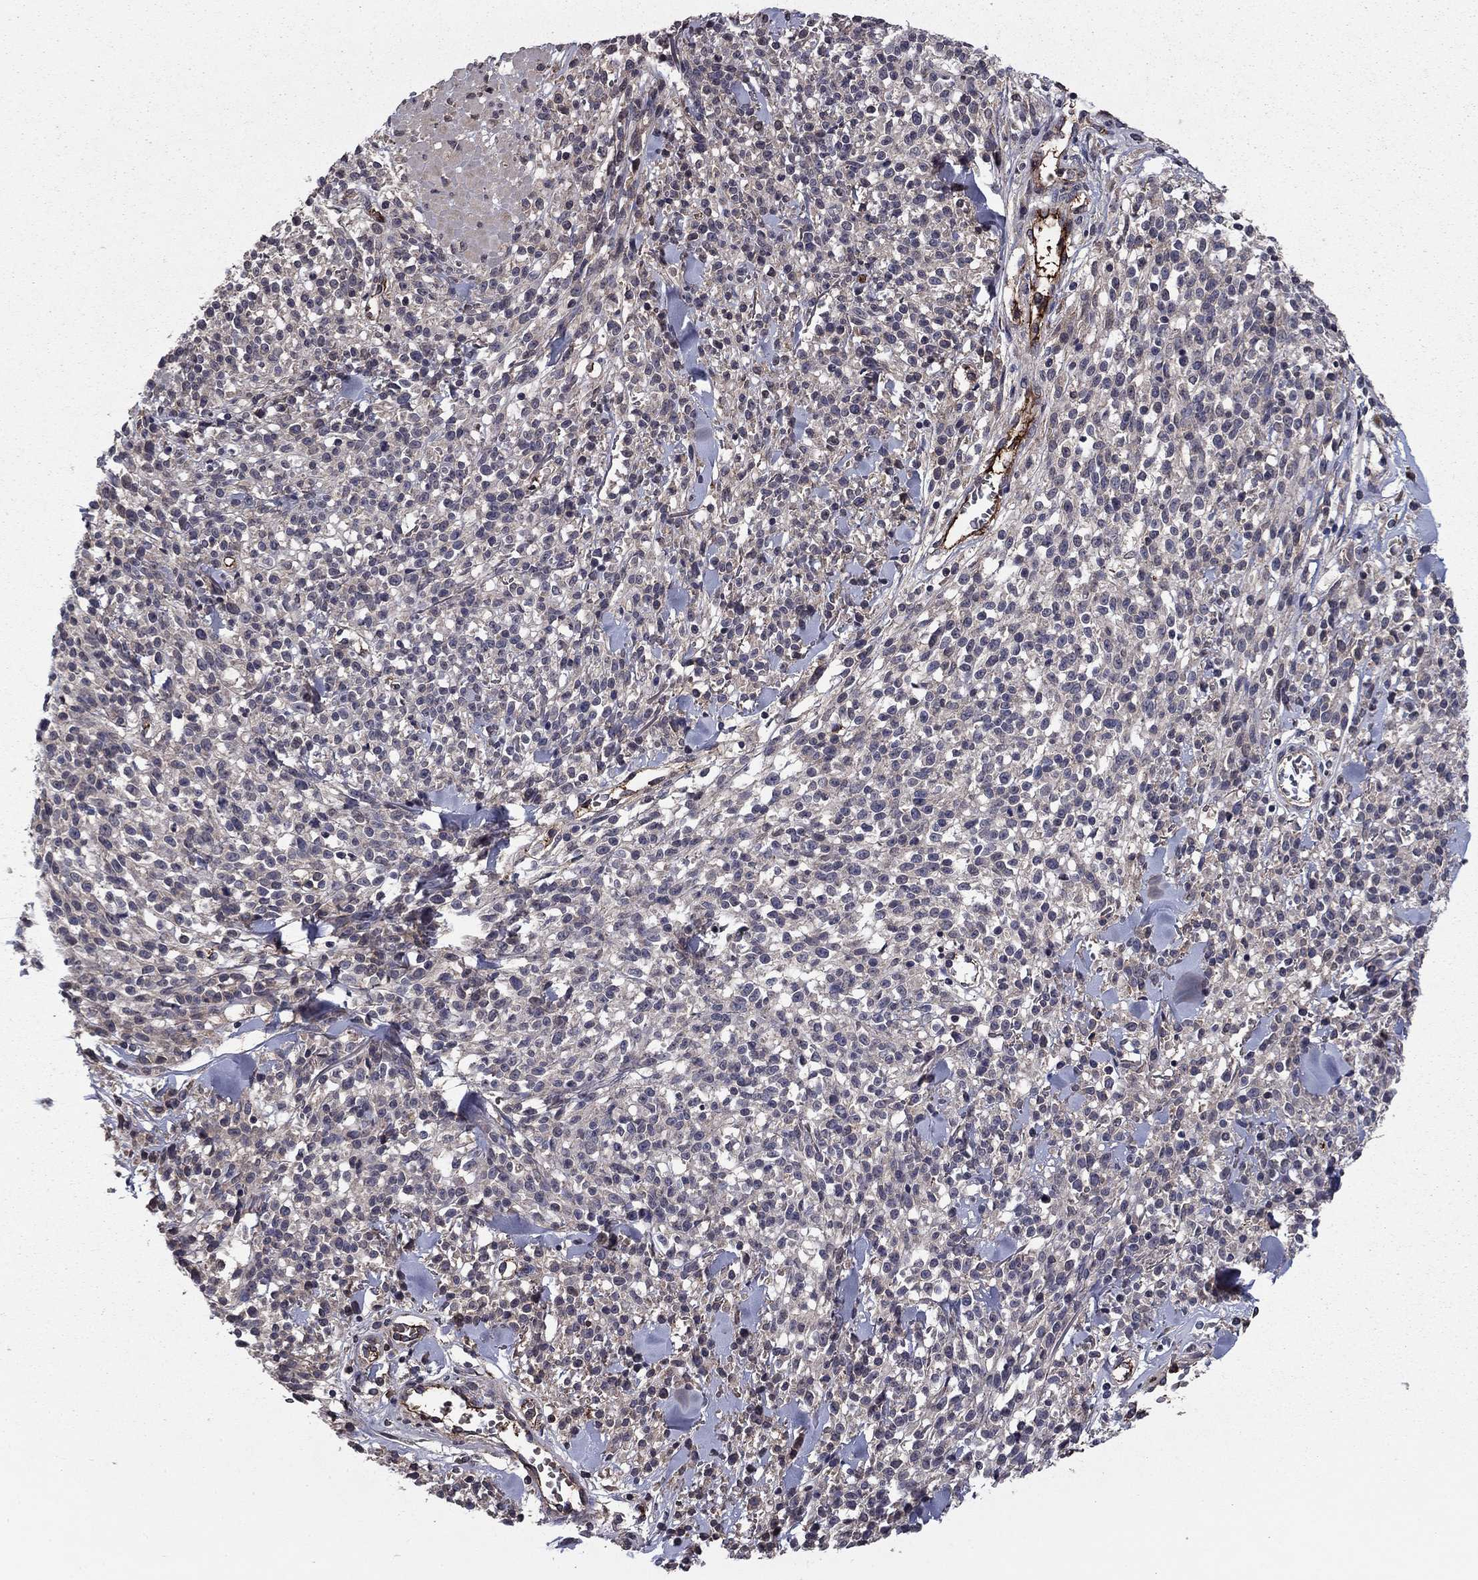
{"staining": {"intensity": "negative", "quantity": "none", "location": "none"}, "tissue": "melanoma", "cell_type": "Tumor cells", "image_type": "cancer", "snomed": [{"axis": "morphology", "description": "Malignant melanoma, NOS"}, {"axis": "topography", "description": "Skin"}, {"axis": "topography", "description": "Skin of trunk"}], "caption": "Melanoma was stained to show a protein in brown. There is no significant positivity in tumor cells.", "gene": "PROS1", "patient": {"sex": "male", "age": 74}}